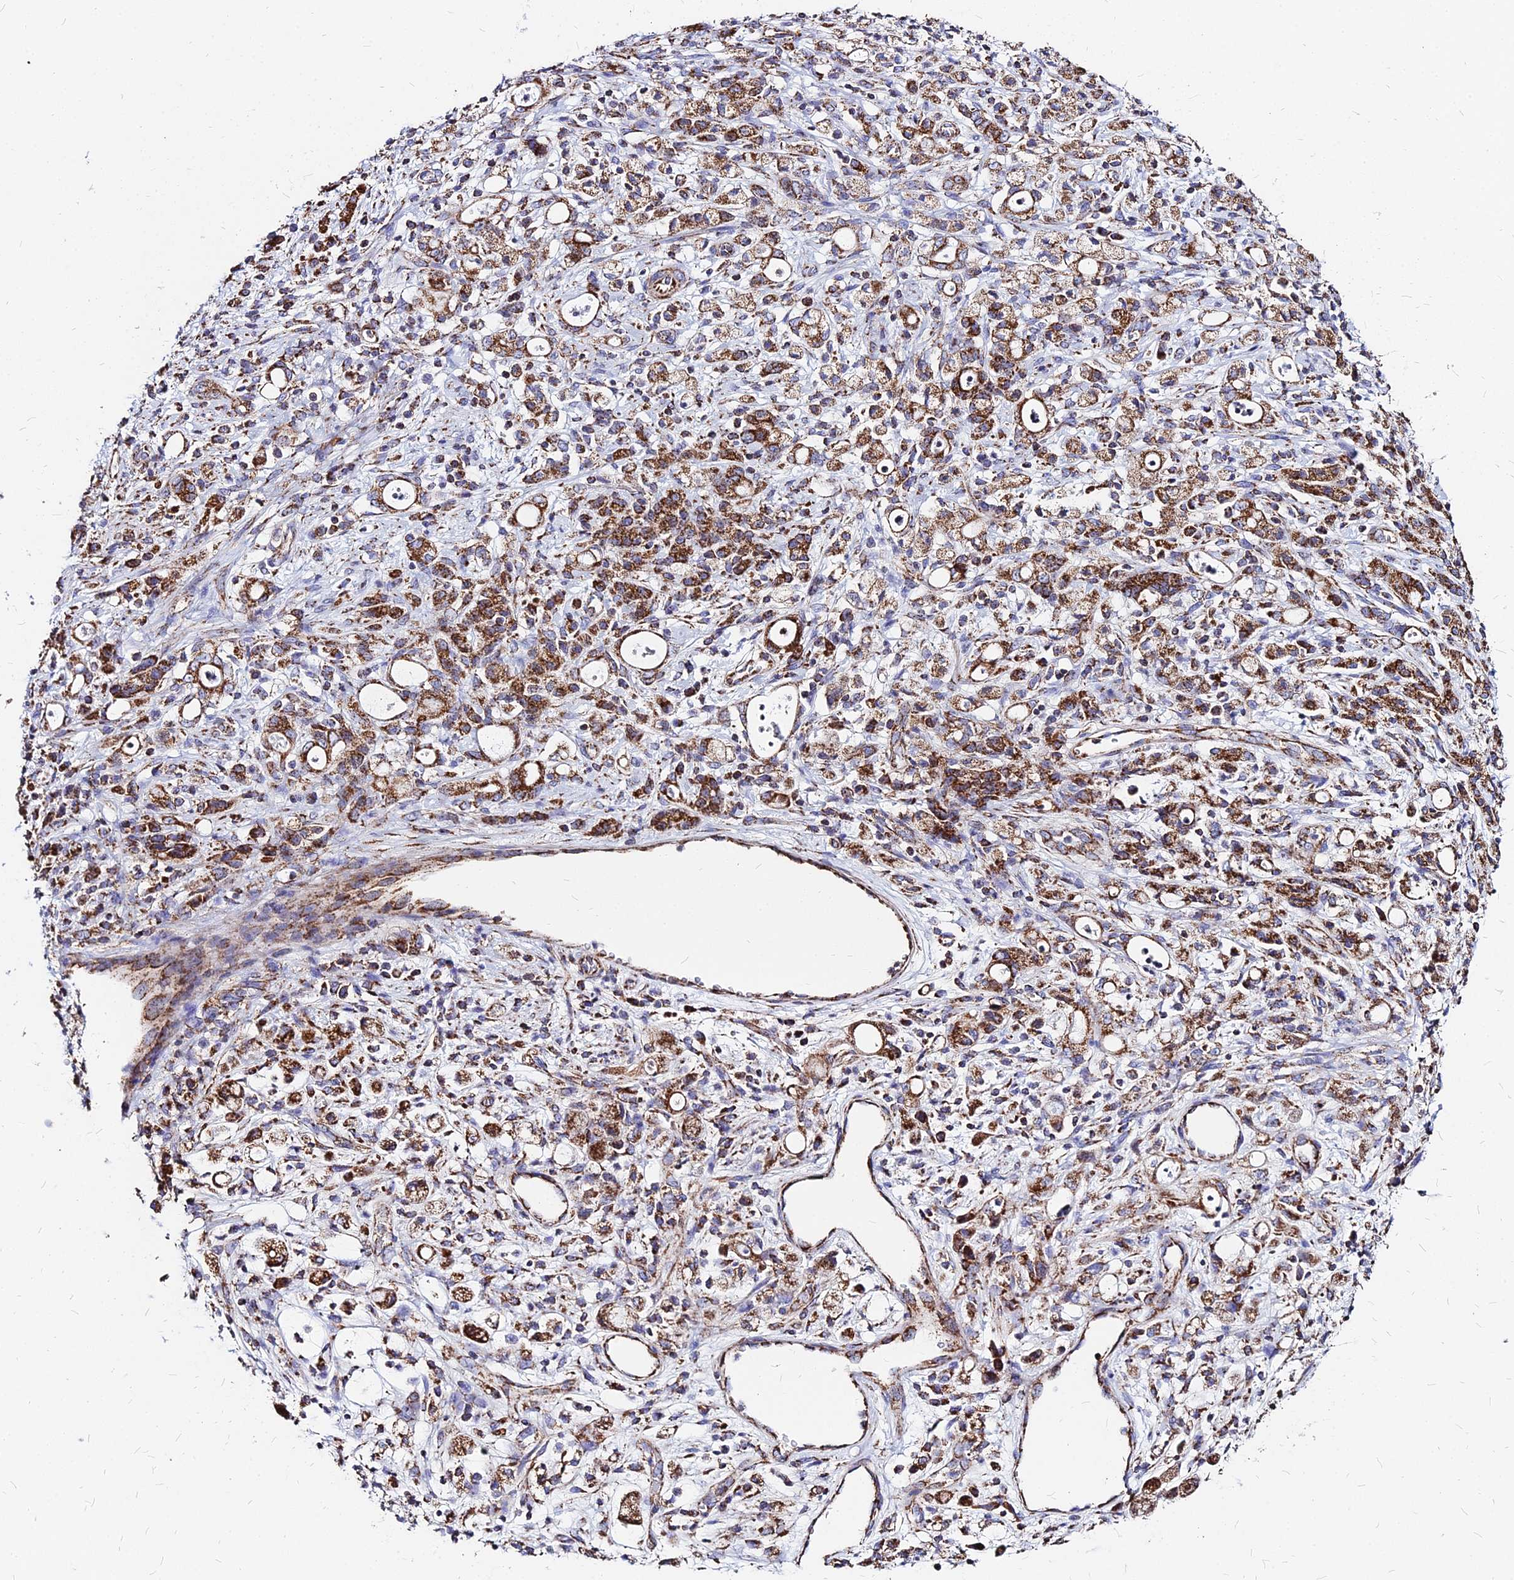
{"staining": {"intensity": "strong", "quantity": ">75%", "location": "cytoplasmic/membranous"}, "tissue": "stomach cancer", "cell_type": "Tumor cells", "image_type": "cancer", "snomed": [{"axis": "morphology", "description": "Adenocarcinoma, NOS"}, {"axis": "topography", "description": "Stomach"}], "caption": "This is a histology image of immunohistochemistry staining of stomach cancer, which shows strong staining in the cytoplasmic/membranous of tumor cells.", "gene": "DLD", "patient": {"sex": "female", "age": 60}}